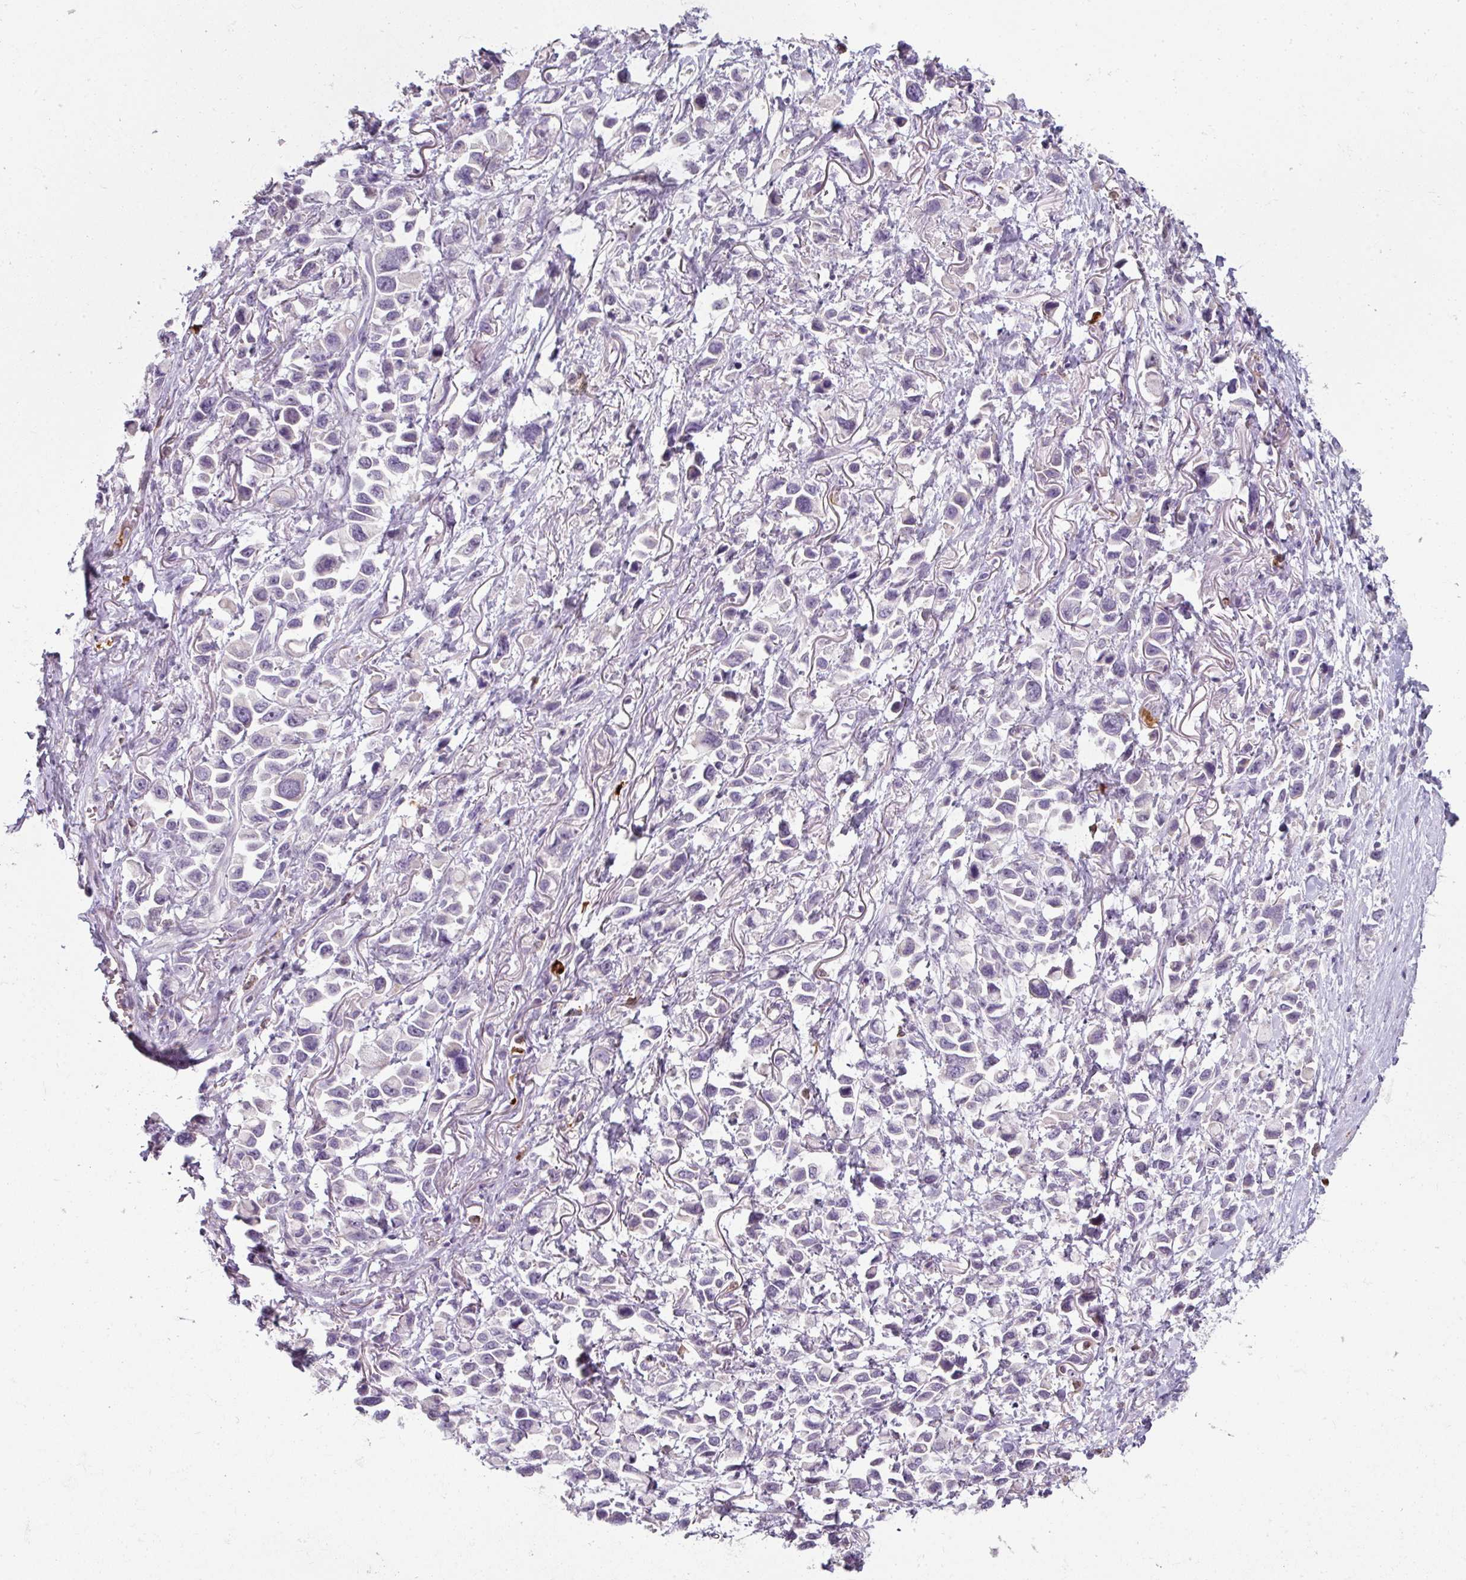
{"staining": {"intensity": "negative", "quantity": "none", "location": "none"}, "tissue": "stomach cancer", "cell_type": "Tumor cells", "image_type": "cancer", "snomed": [{"axis": "morphology", "description": "Adenocarcinoma, NOS"}, {"axis": "topography", "description": "Stomach"}], "caption": "This is an immunohistochemistry histopathology image of human stomach adenocarcinoma. There is no staining in tumor cells.", "gene": "FHAD1", "patient": {"sex": "female", "age": 81}}